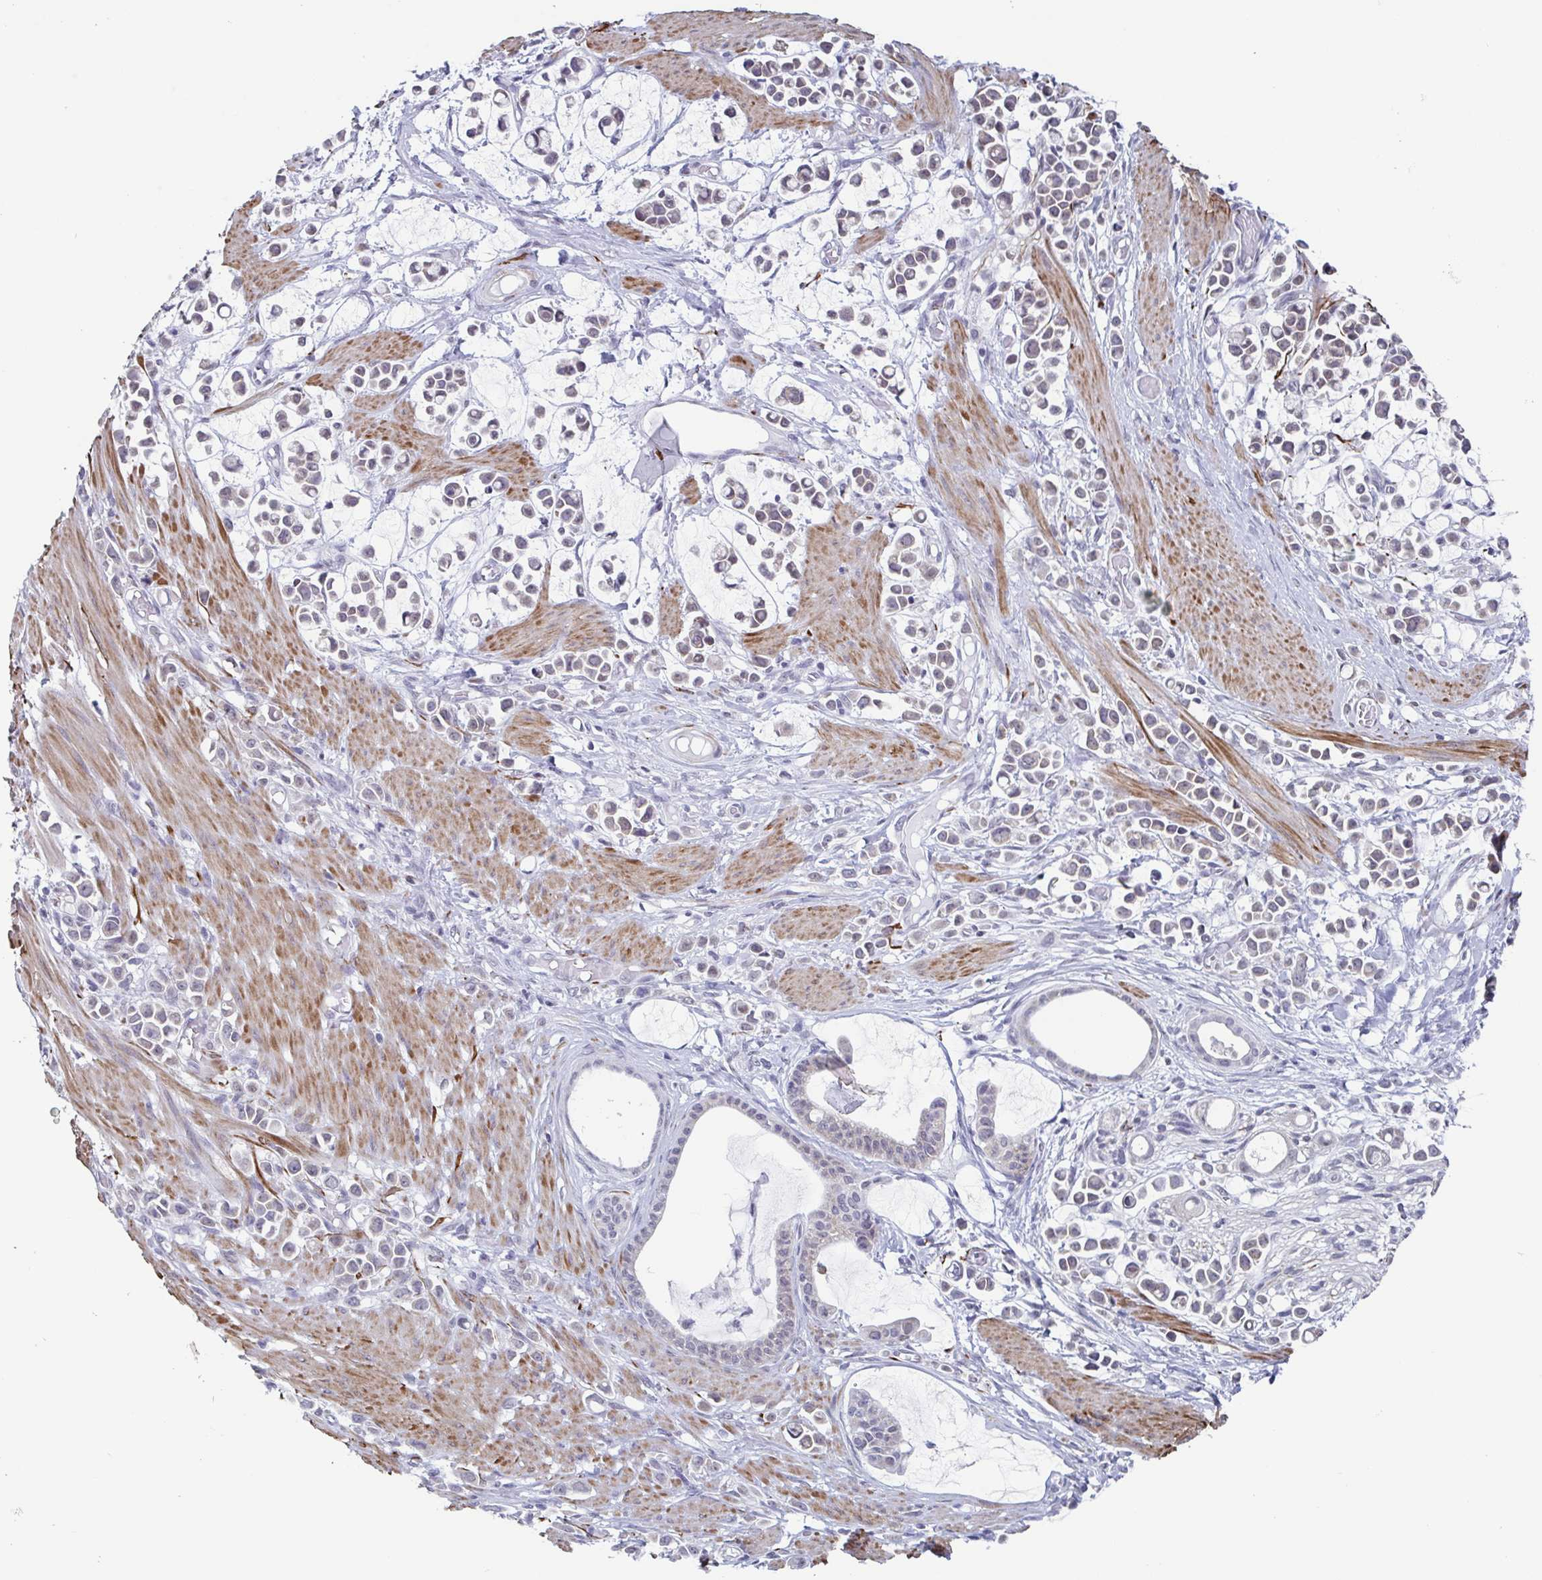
{"staining": {"intensity": "negative", "quantity": "none", "location": "none"}, "tissue": "stomach cancer", "cell_type": "Tumor cells", "image_type": "cancer", "snomed": [{"axis": "morphology", "description": "Adenocarcinoma, NOS"}, {"axis": "topography", "description": "Stomach"}], "caption": "Immunohistochemical staining of stomach cancer shows no significant staining in tumor cells. (DAB immunohistochemistry (IHC) visualized using brightfield microscopy, high magnification).", "gene": "TMEM92", "patient": {"sex": "male", "age": 82}}